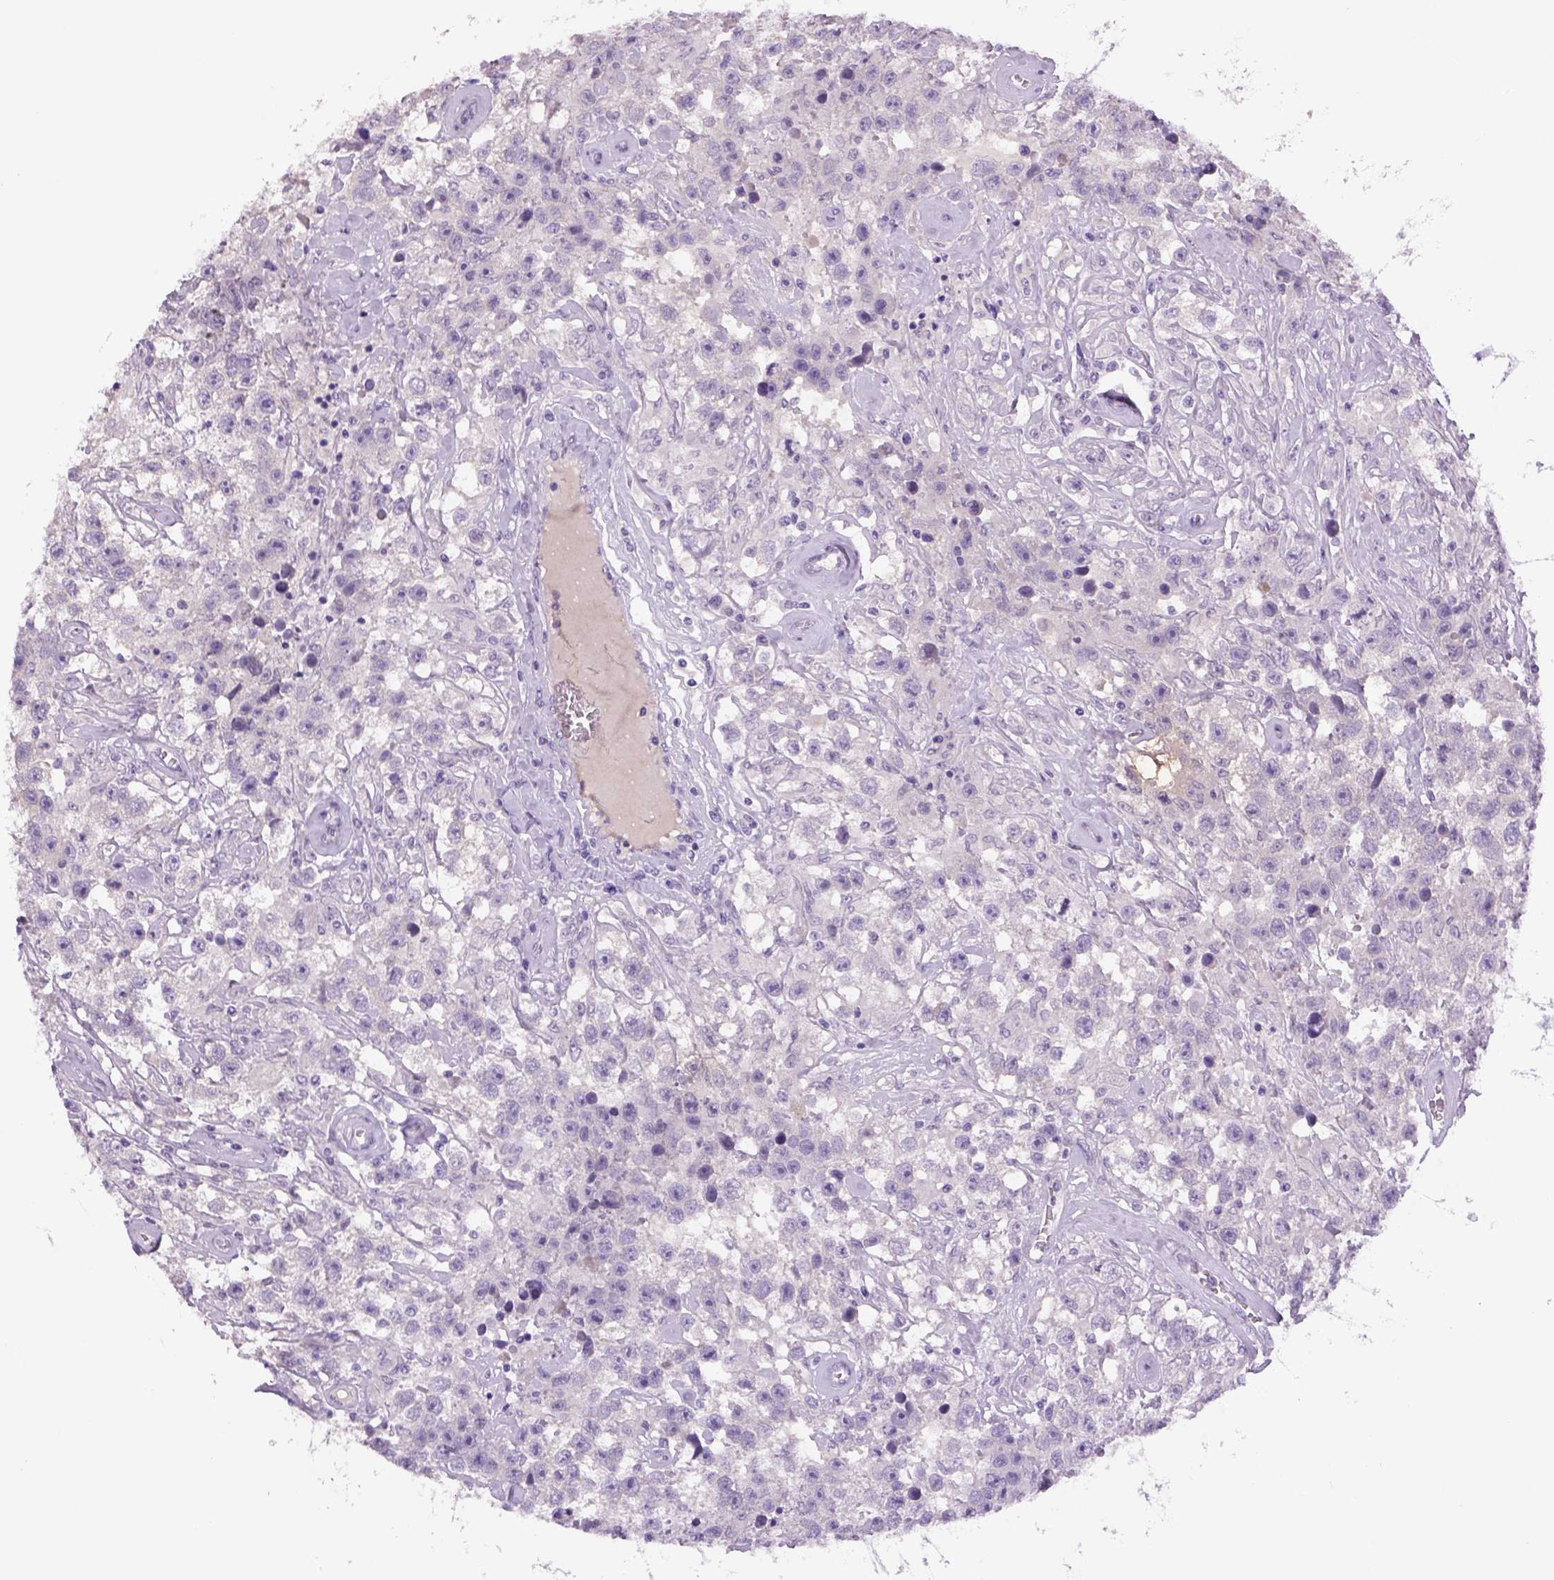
{"staining": {"intensity": "negative", "quantity": "none", "location": "none"}, "tissue": "testis cancer", "cell_type": "Tumor cells", "image_type": "cancer", "snomed": [{"axis": "morphology", "description": "Seminoma, NOS"}, {"axis": "topography", "description": "Testis"}], "caption": "Immunohistochemistry histopathology image of neoplastic tissue: human seminoma (testis) stained with DAB demonstrates no significant protein expression in tumor cells.", "gene": "DBH", "patient": {"sex": "male", "age": 43}}